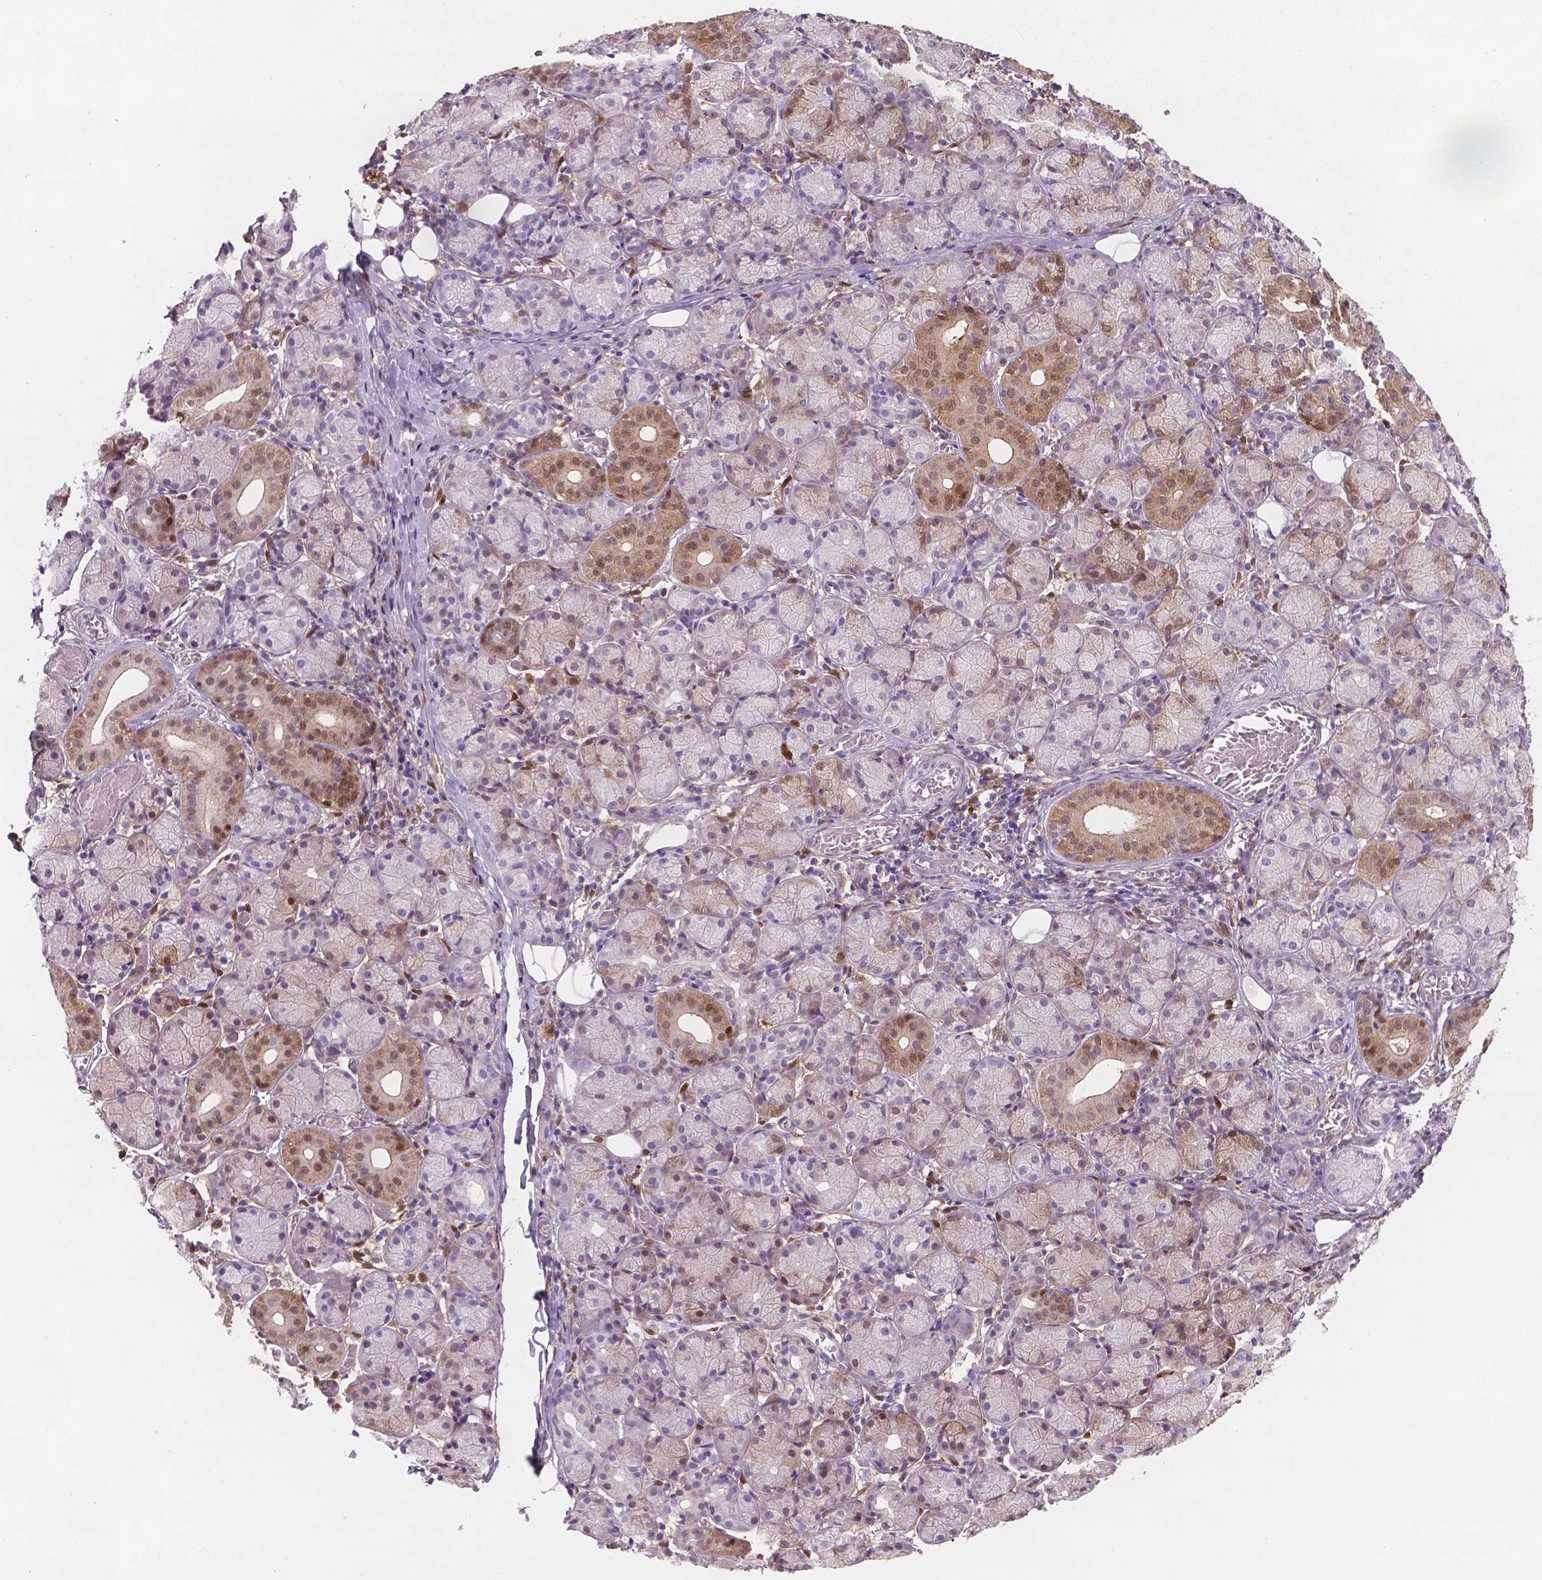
{"staining": {"intensity": "moderate", "quantity": "<25%", "location": "cytoplasmic/membranous,nuclear"}, "tissue": "salivary gland", "cell_type": "Glandular cells", "image_type": "normal", "snomed": [{"axis": "morphology", "description": "Normal tissue, NOS"}, {"axis": "topography", "description": "Salivary gland"}, {"axis": "topography", "description": "Peripheral nerve tissue"}], "caption": "DAB immunohistochemical staining of unremarkable human salivary gland displays moderate cytoplasmic/membranous,nuclear protein expression in about <25% of glandular cells.", "gene": "TNFAIP2", "patient": {"sex": "female", "age": 24}}